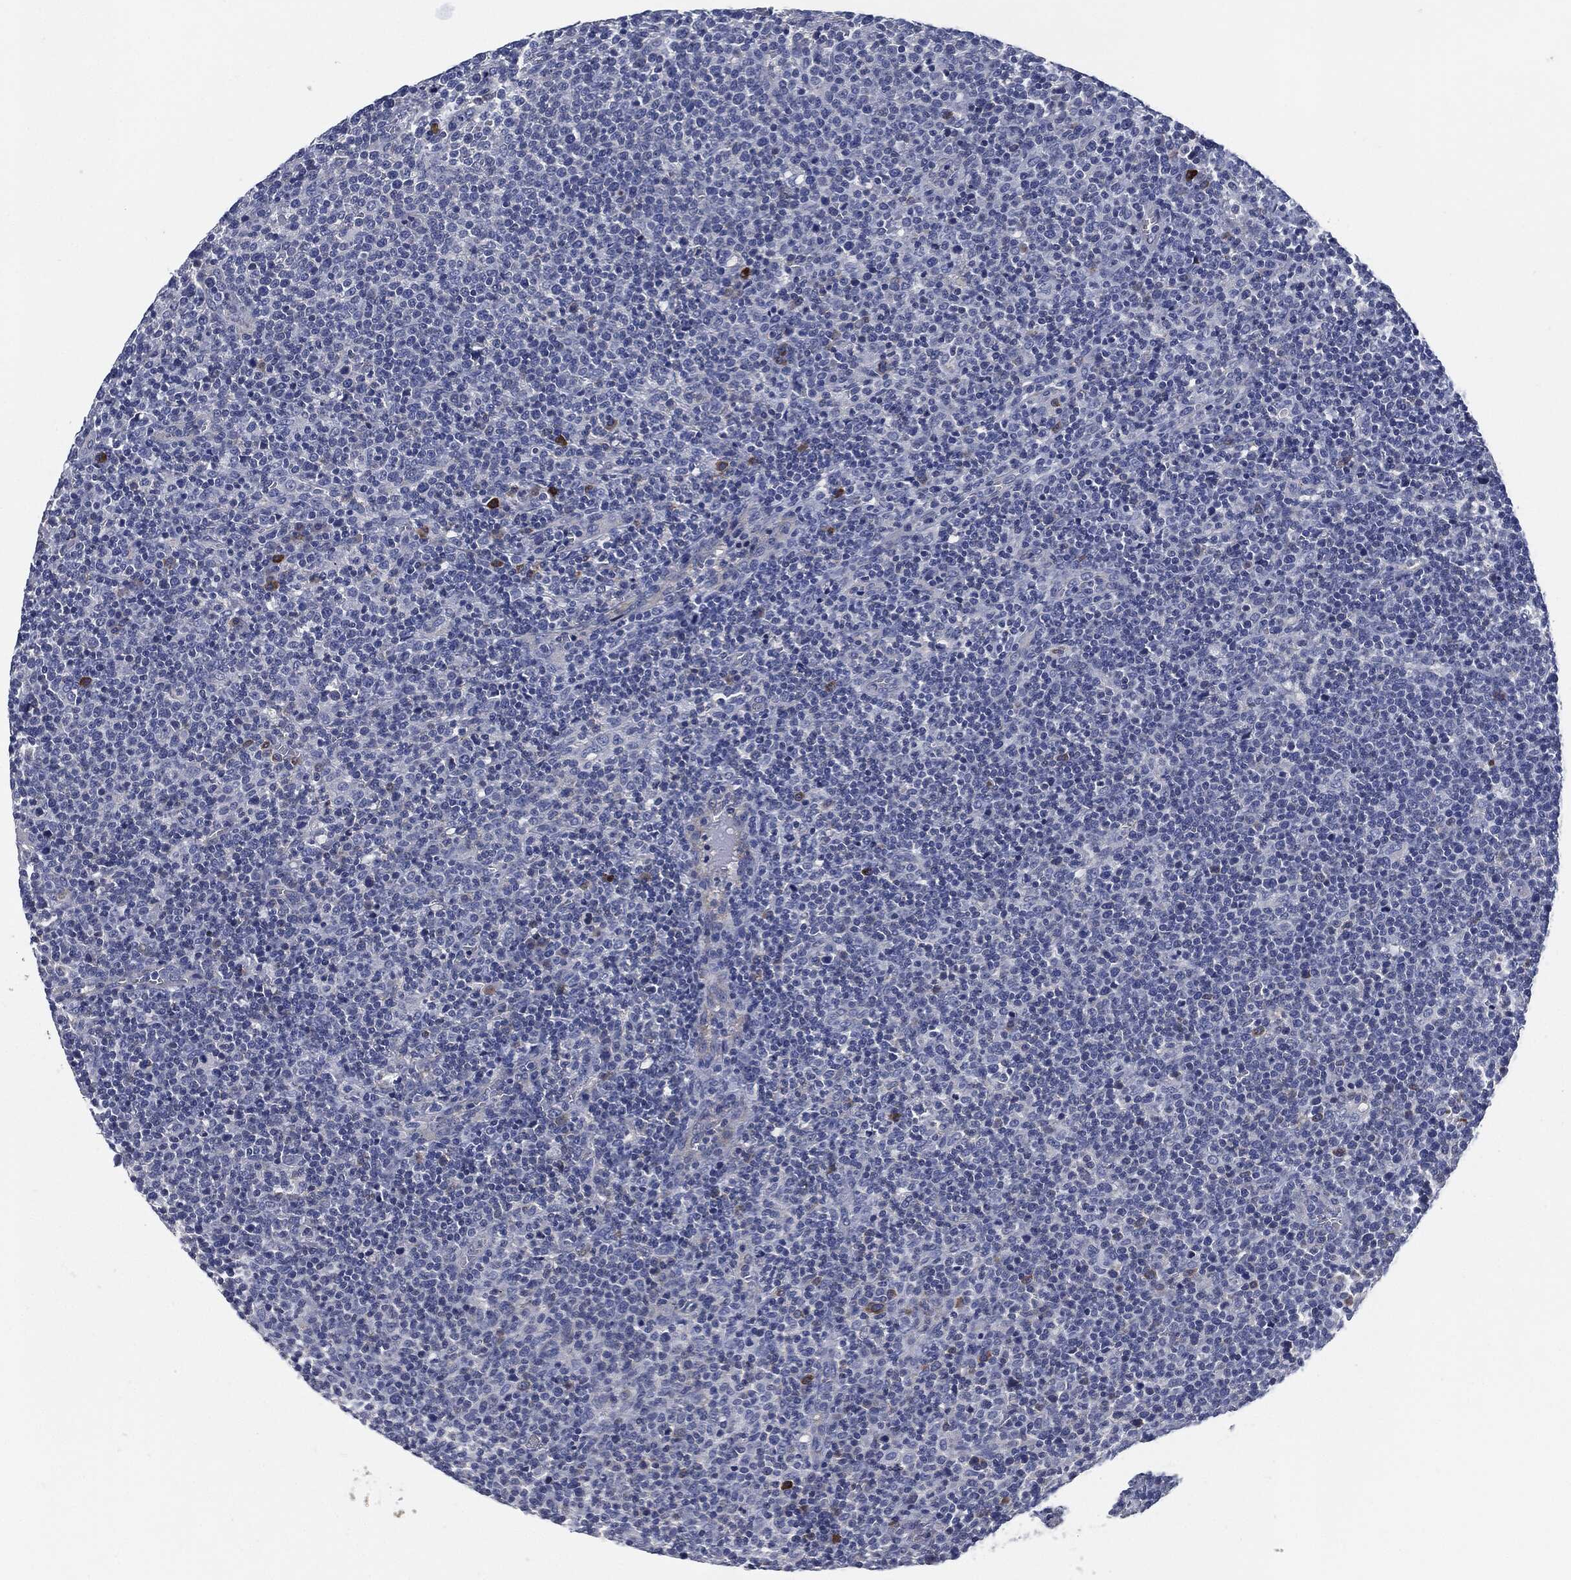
{"staining": {"intensity": "negative", "quantity": "none", "location": "none"}, "tissue": "lymphoma", "cell_type": "Tumor cells", "image_type": "cancer", "snomed": [{"axis": "morphology", "description": "Malignant lymphoma, non-Hodgkin's type, High grade"}, {"axis": "topography", "description": "Lymph node"}], "caption": "The IHC photomicrograph has no significant expression in tumor cells of high-grade malignant lymphoma, non-Hodgkin's type tissue. The staining is performed using DAB brown chromogen with nuclei counter-stained in using hematoxylin.", "gene": "CD27", "patient": {"sex": "male", "age": 61}}